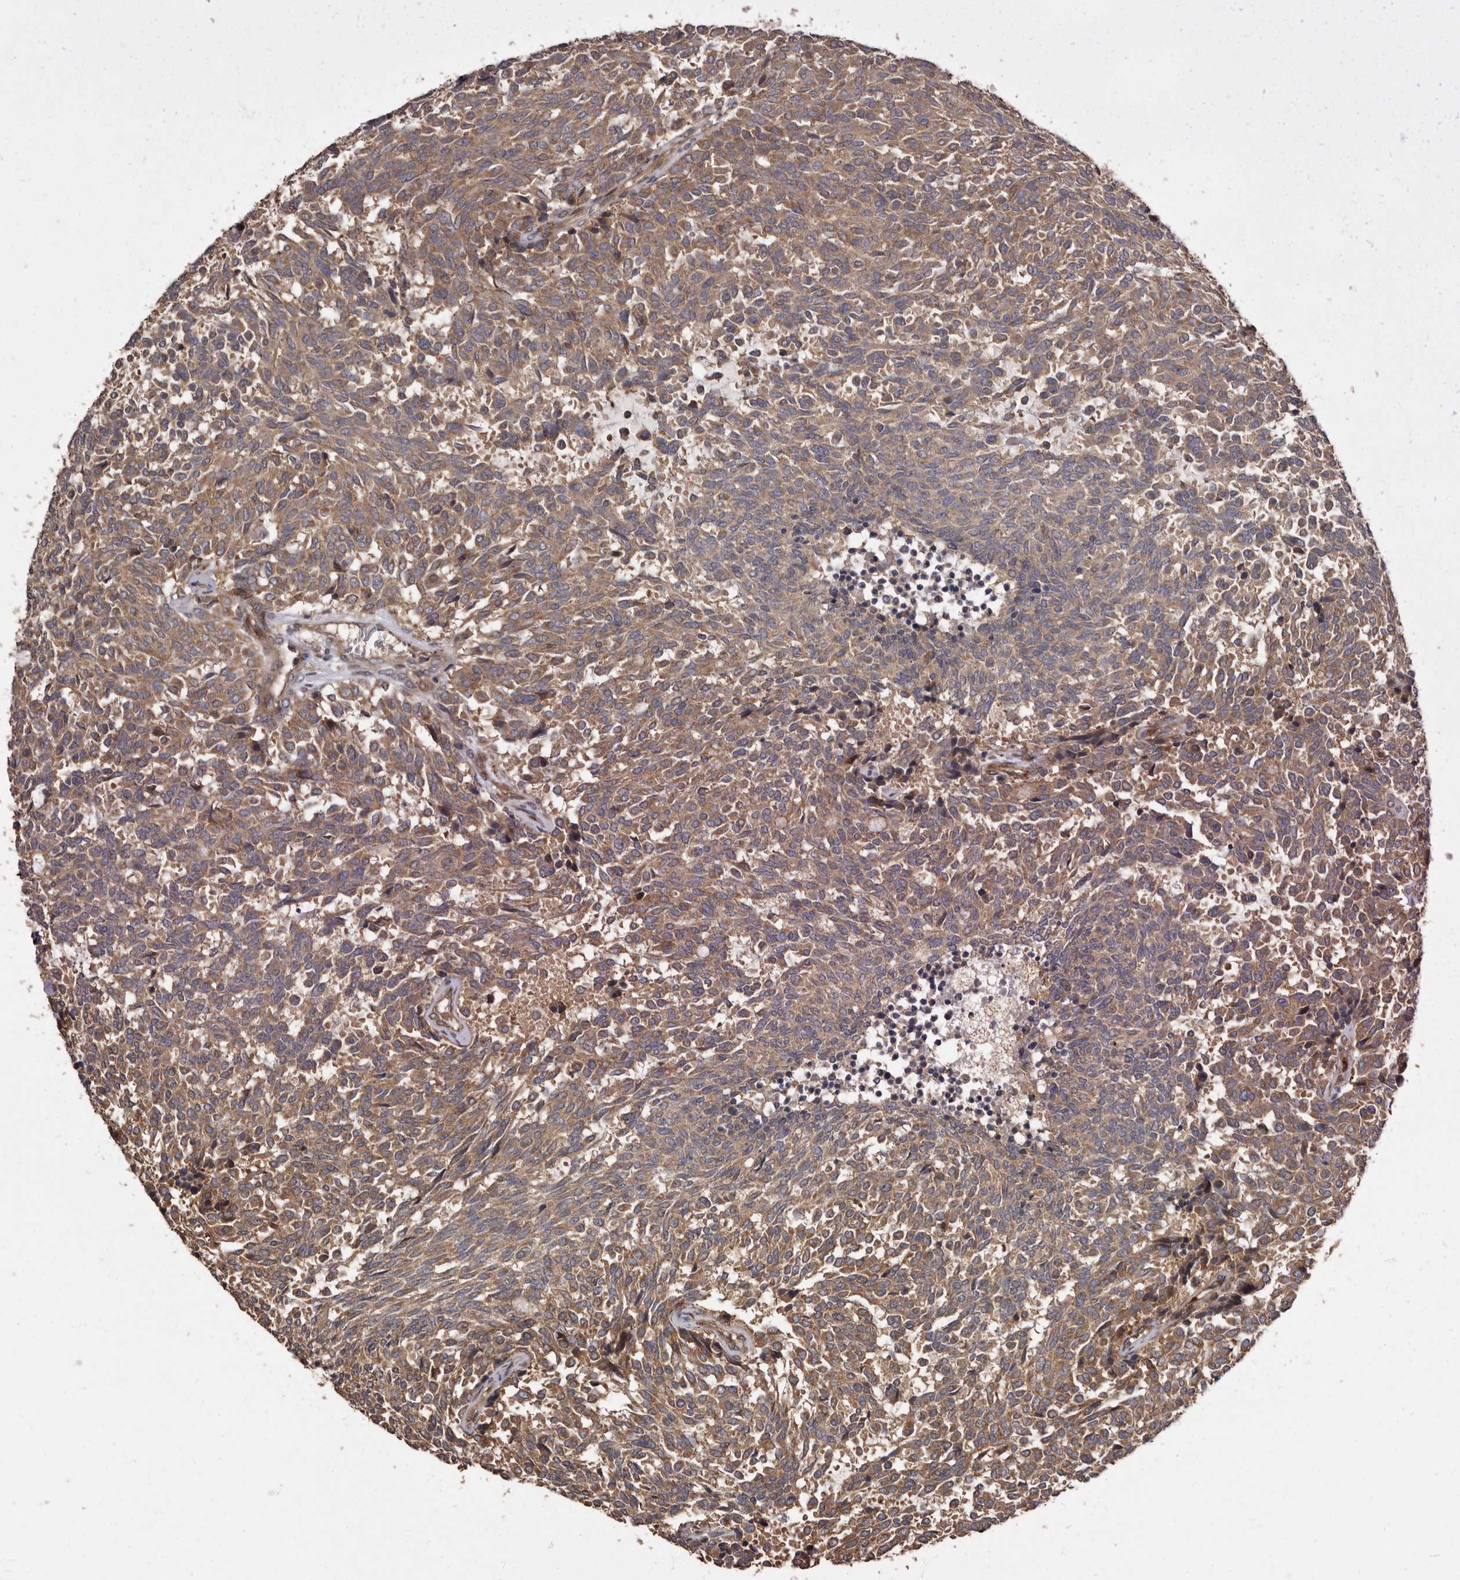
{"staining": {"intensity": "moderate", "quantity": ">75%", "location": "cytoplasmic/membranous"}, "tissue": "carcinoid", "cell_type": "Tumor cells", "image_type": "cancer", "snomed": [{"axis": "morphology", "description": "Carcinoid, malignant, NOS"}, {"axis": "topography", "description": "Pancreas"}], "caption": "IHC histopathology image of neoplastic tissue: malignant carcinoid stained using immunohistochemistry (IHC) reveals medium levels of moderate protein expression localized specifically in the cytoplasmic/membranous of tumor cells, appearing as a cytoplasmic/membranous brown color.", "gene": "ARHGEF5", "patient": {"sex": "female", "age": 54}}